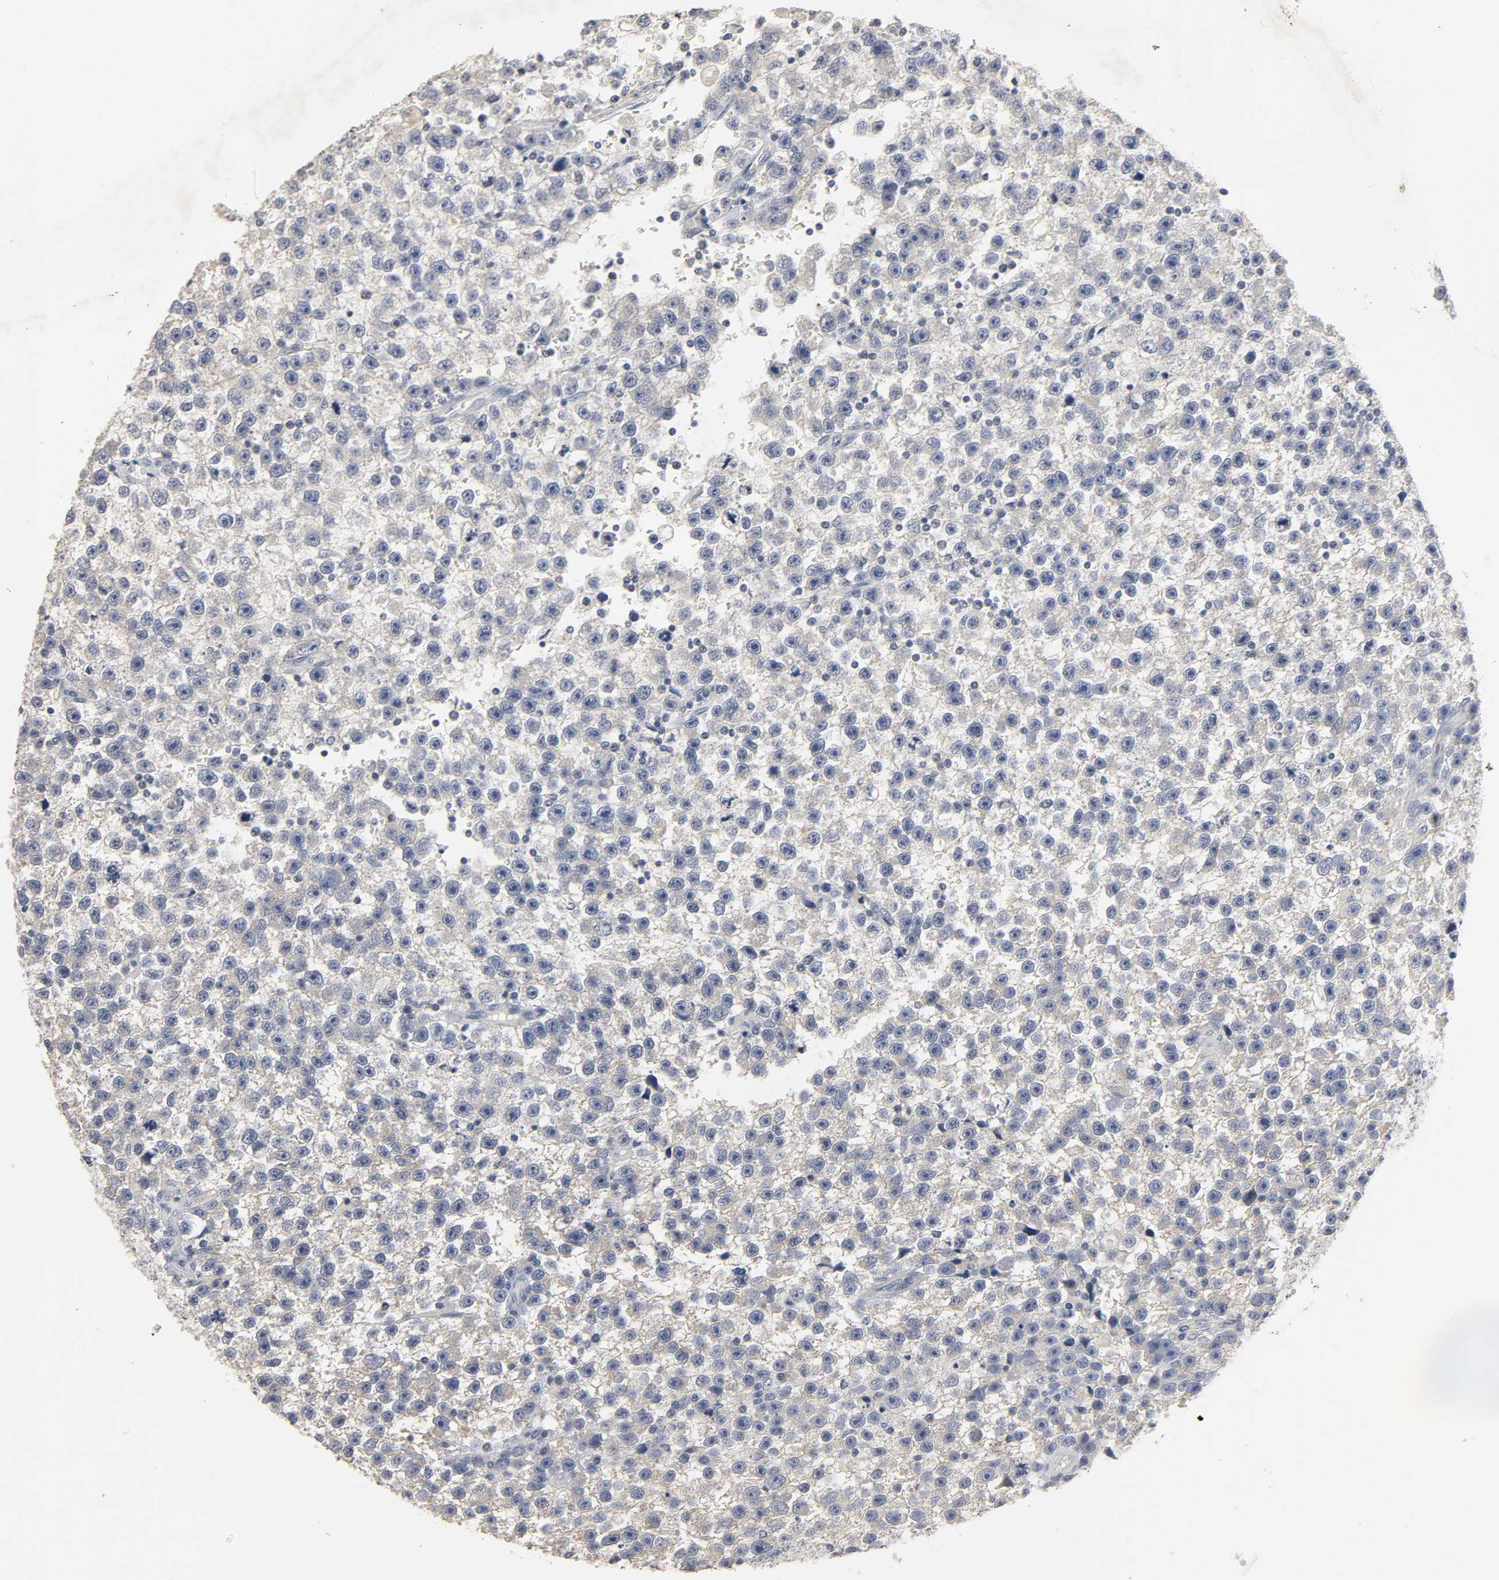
{"staining": {"intensity": "negative", "quantity": "none", "location": "none"}, "tissue": "testis cancer", "cell_type": "Tumor cells", "image_type": "cancer", "snomed": [{"axis": "morphology", "description": "Seminoma, NOS"}, {"axis": "topography", "description": "Testis"}], "caption": "Immunohistochemistry (IHC) of human testis cancer reveals no positivity in tumor cells.", "gene": "SLC10A2", "patient": {"sex": "male", "age": 33}}